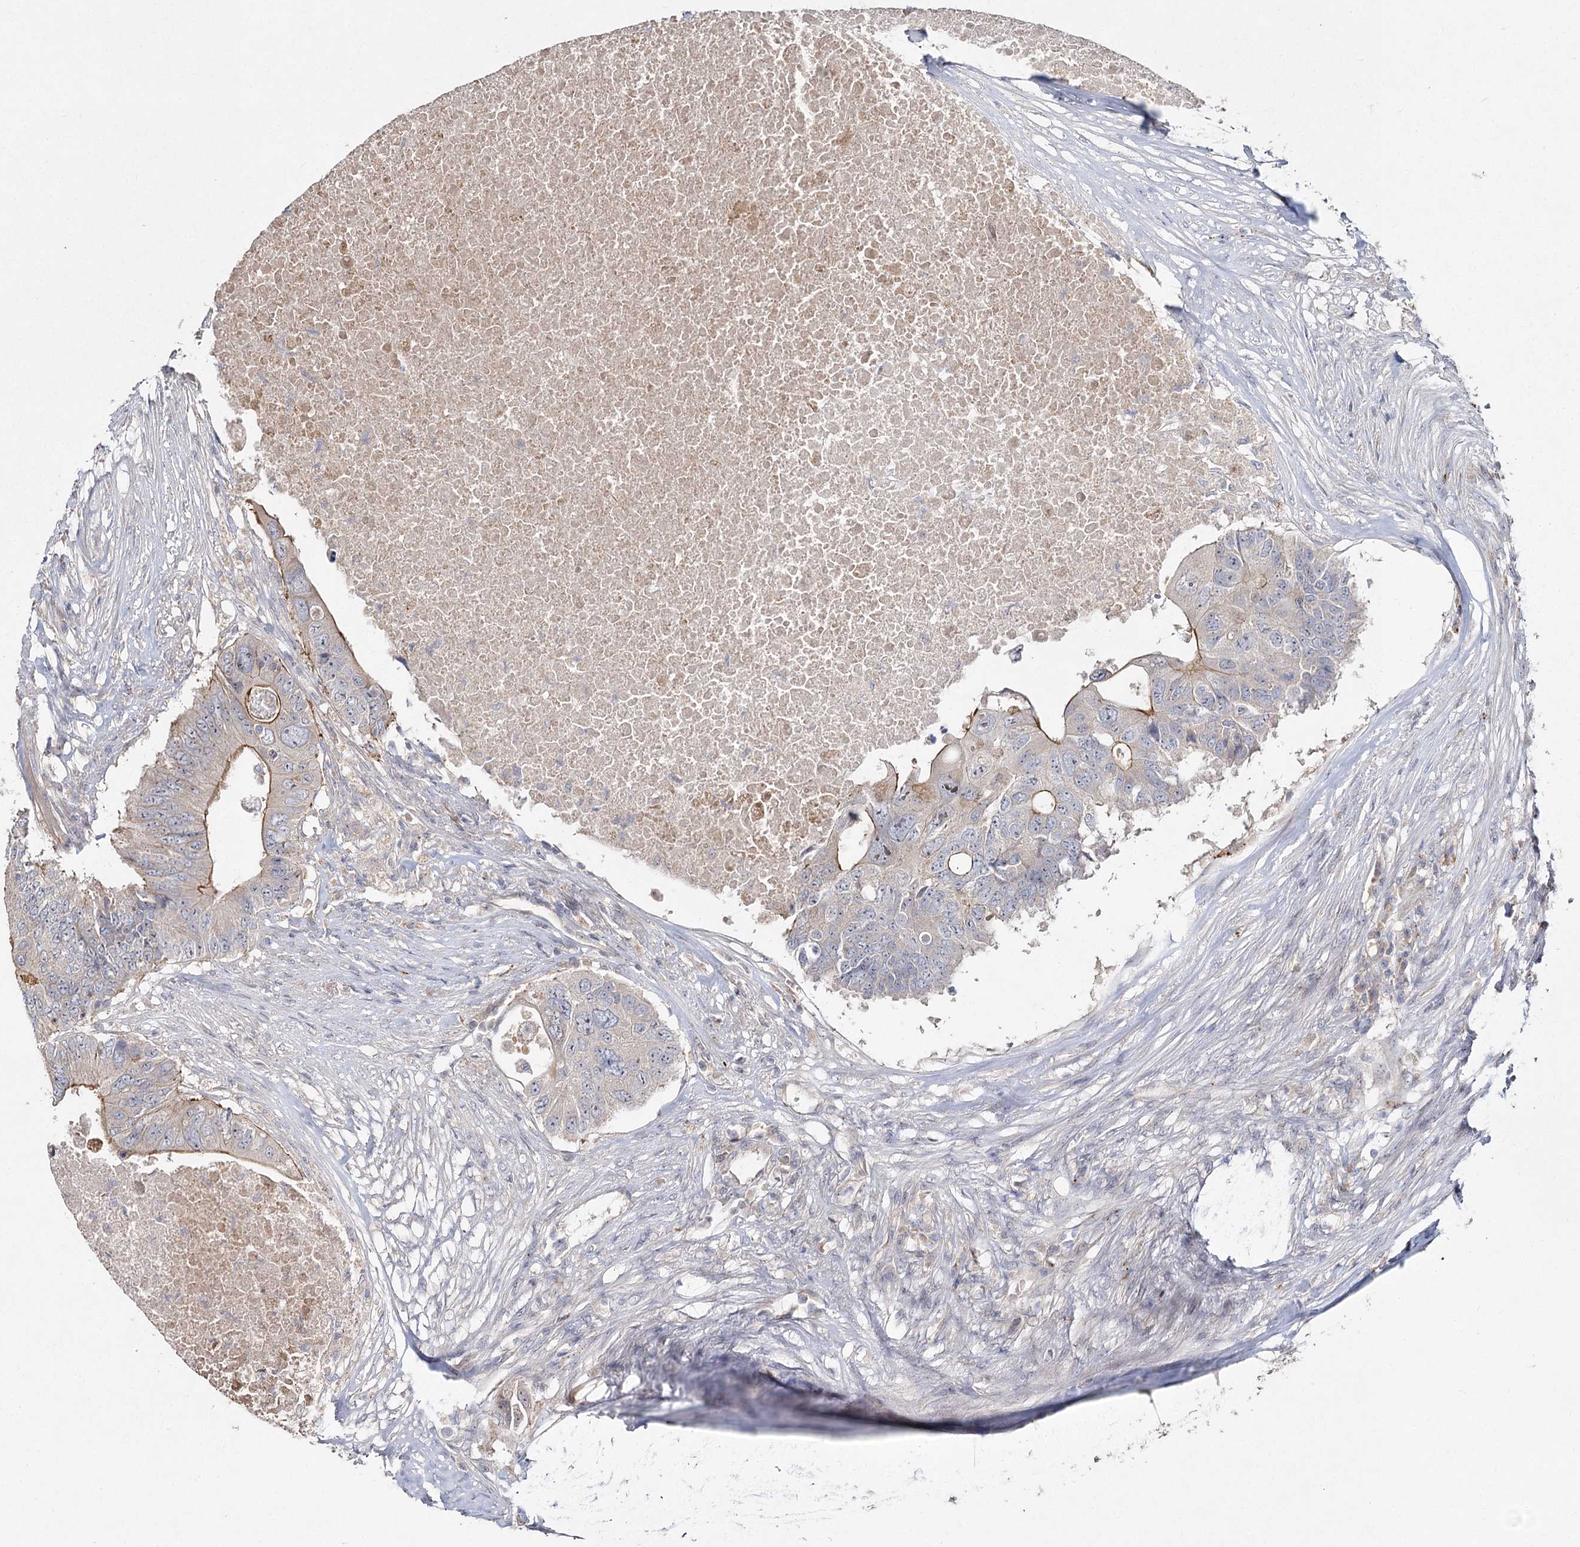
{"staining": {"intensity": "moderate", "quantity": "<25%", "location": "cytoplasmic/membranous"}, "tissue": "colorectal cancer", "cell_type": "Tumor cells", "image_type": "cancer", "snomed": [{"axis": "morphology", "description": "Adenocarcinoma, NOS"}, {"axis": "topography", "description": "Colon"}], "caption": "The histopathology image shows immunohistochemical staining of colorectal cancer (adenocarcinoma). There is moderate cytoplasmic/membranous expression is appreciated in about <25% of tumor cells.", "gene": "ANGPTL5", "patient": {"sex": "male", "age": 71}}